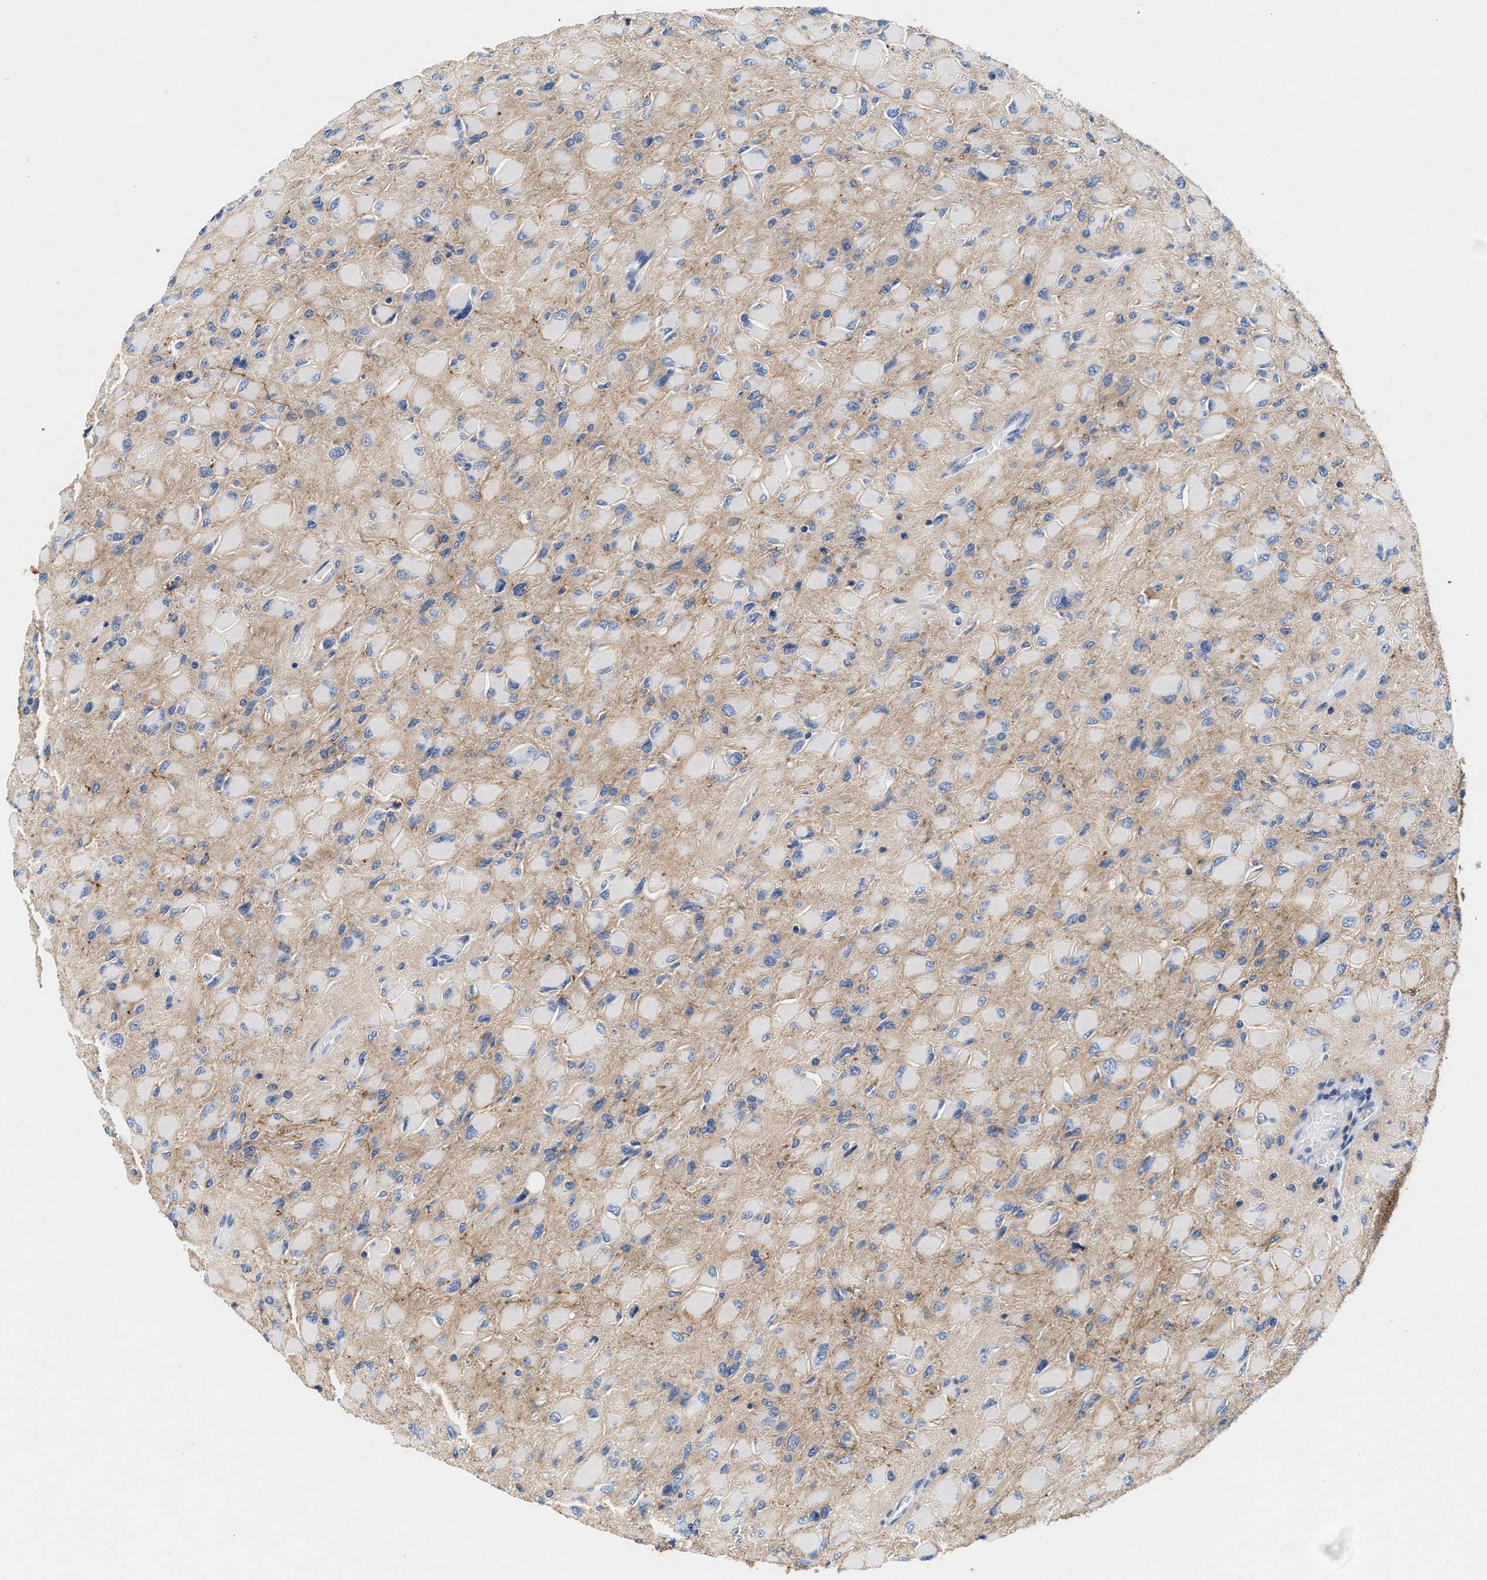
{"staining": {"intensity": "negative", "quantity": "none", "location": "none"}, "tissue": "glioma", "cell_type": "Tumor cells", "image_type": "cancer", "snomed": [{"axis": "morphology", "description": "Glioma, malignant, High grade"}, {"axis": "topography", "description": "Cerebral cortex"}], "caption": "DAB immunohistochemical staining of malignant glioma (high-grade) shows no significant positivity in tumor cells.", "gene": "GNAI3", "patient": {"sex": "female", "age": 36}}